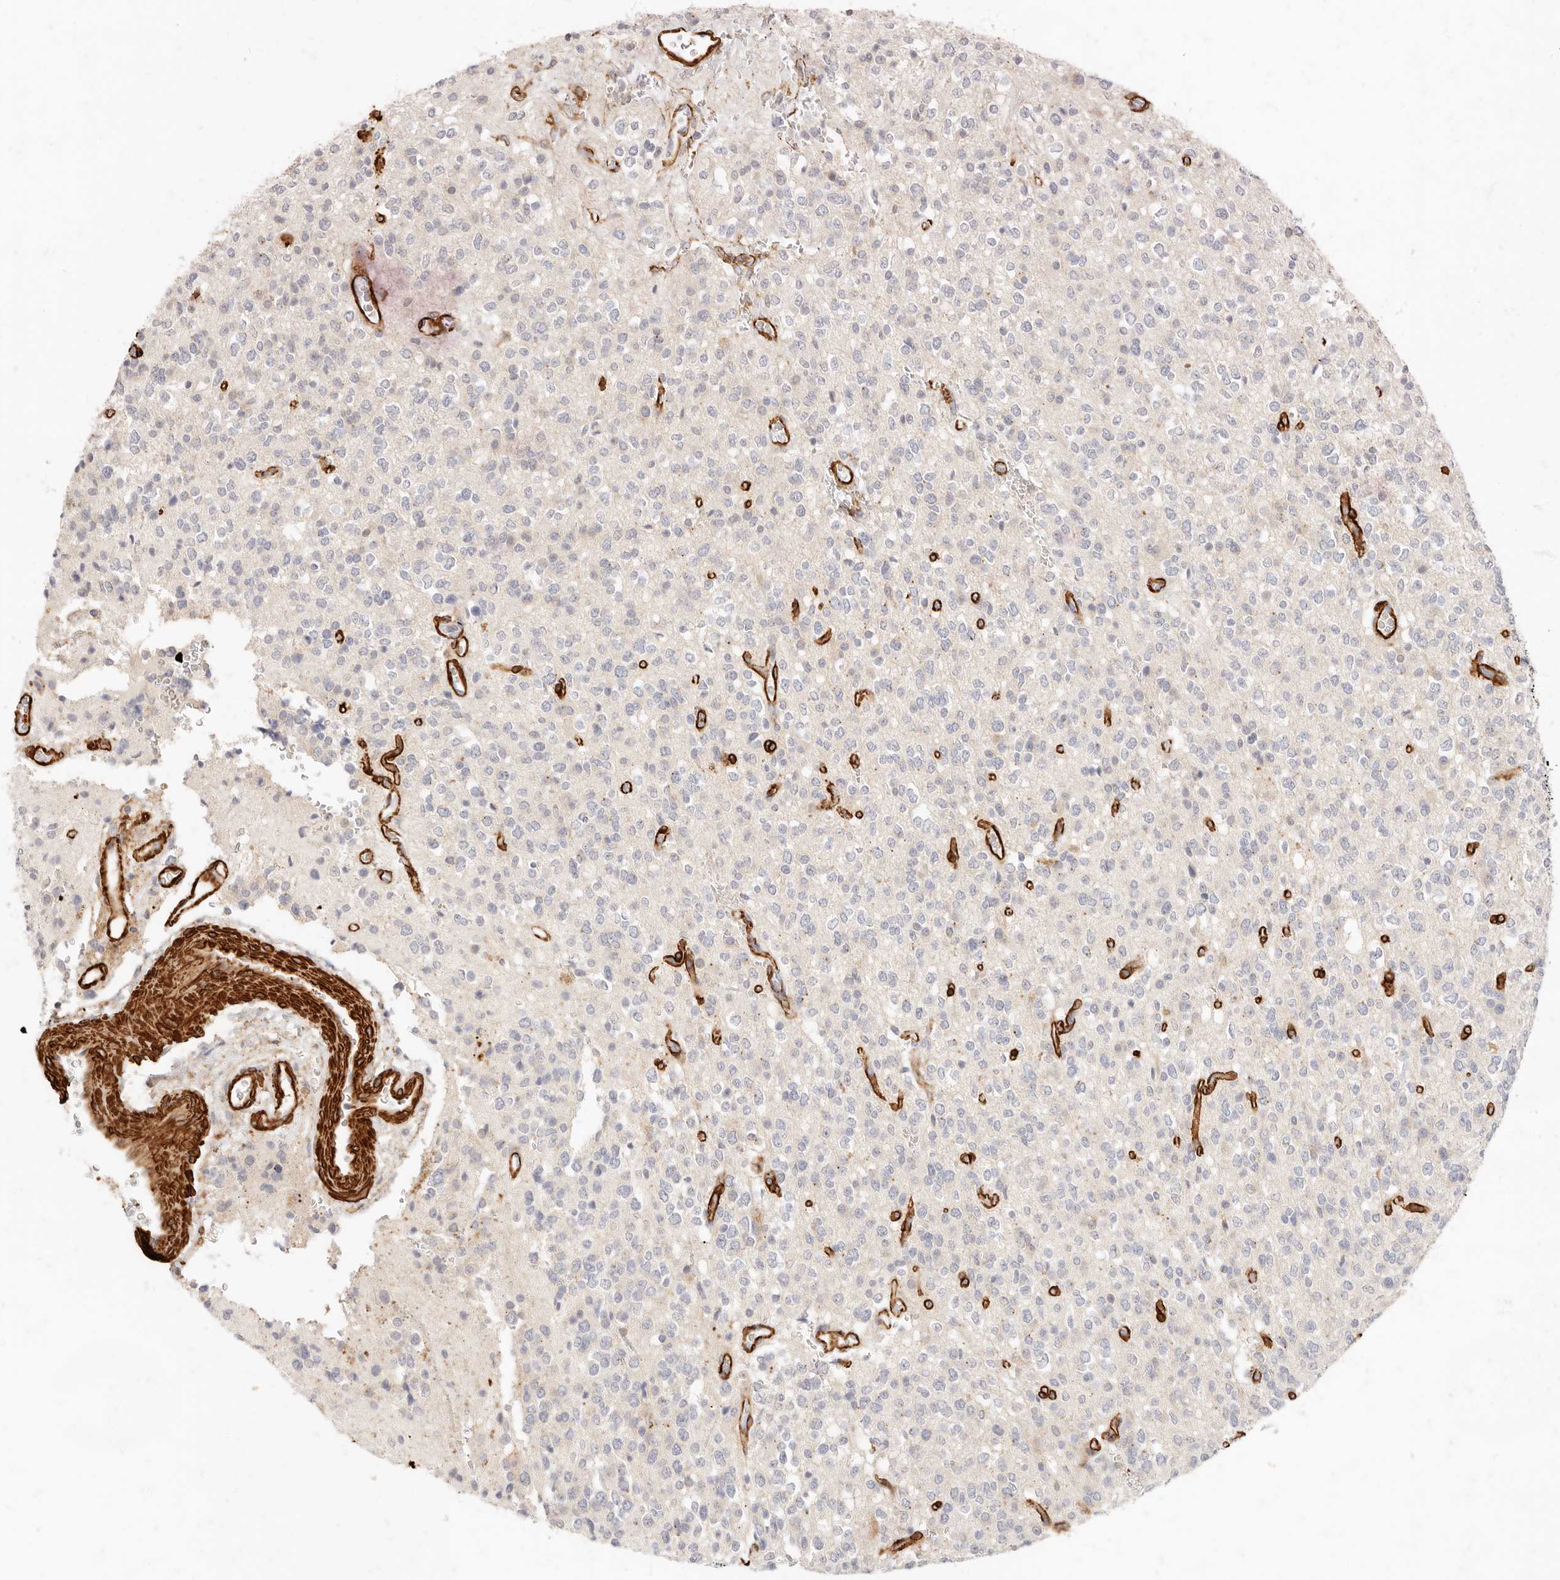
{"staining": {"intensity": "negative", "quantity": "none", "location": "none"}, "tissue": "glioma", "cell_type": "Tumor cells", "image_type": "cancer", "snomed": [{"axis": "morphology", "description": "Glioma, malignant, High grade"}, {"axis": "topography", "description": "Brain"}], "caption": "This is a histopathology image of immunohistochemistry staining of malignant glioma (high-grade), which shows no expression in tumor cells.", "gene": "TMTC2", "patient": {"sex": "male", "age": 34}}